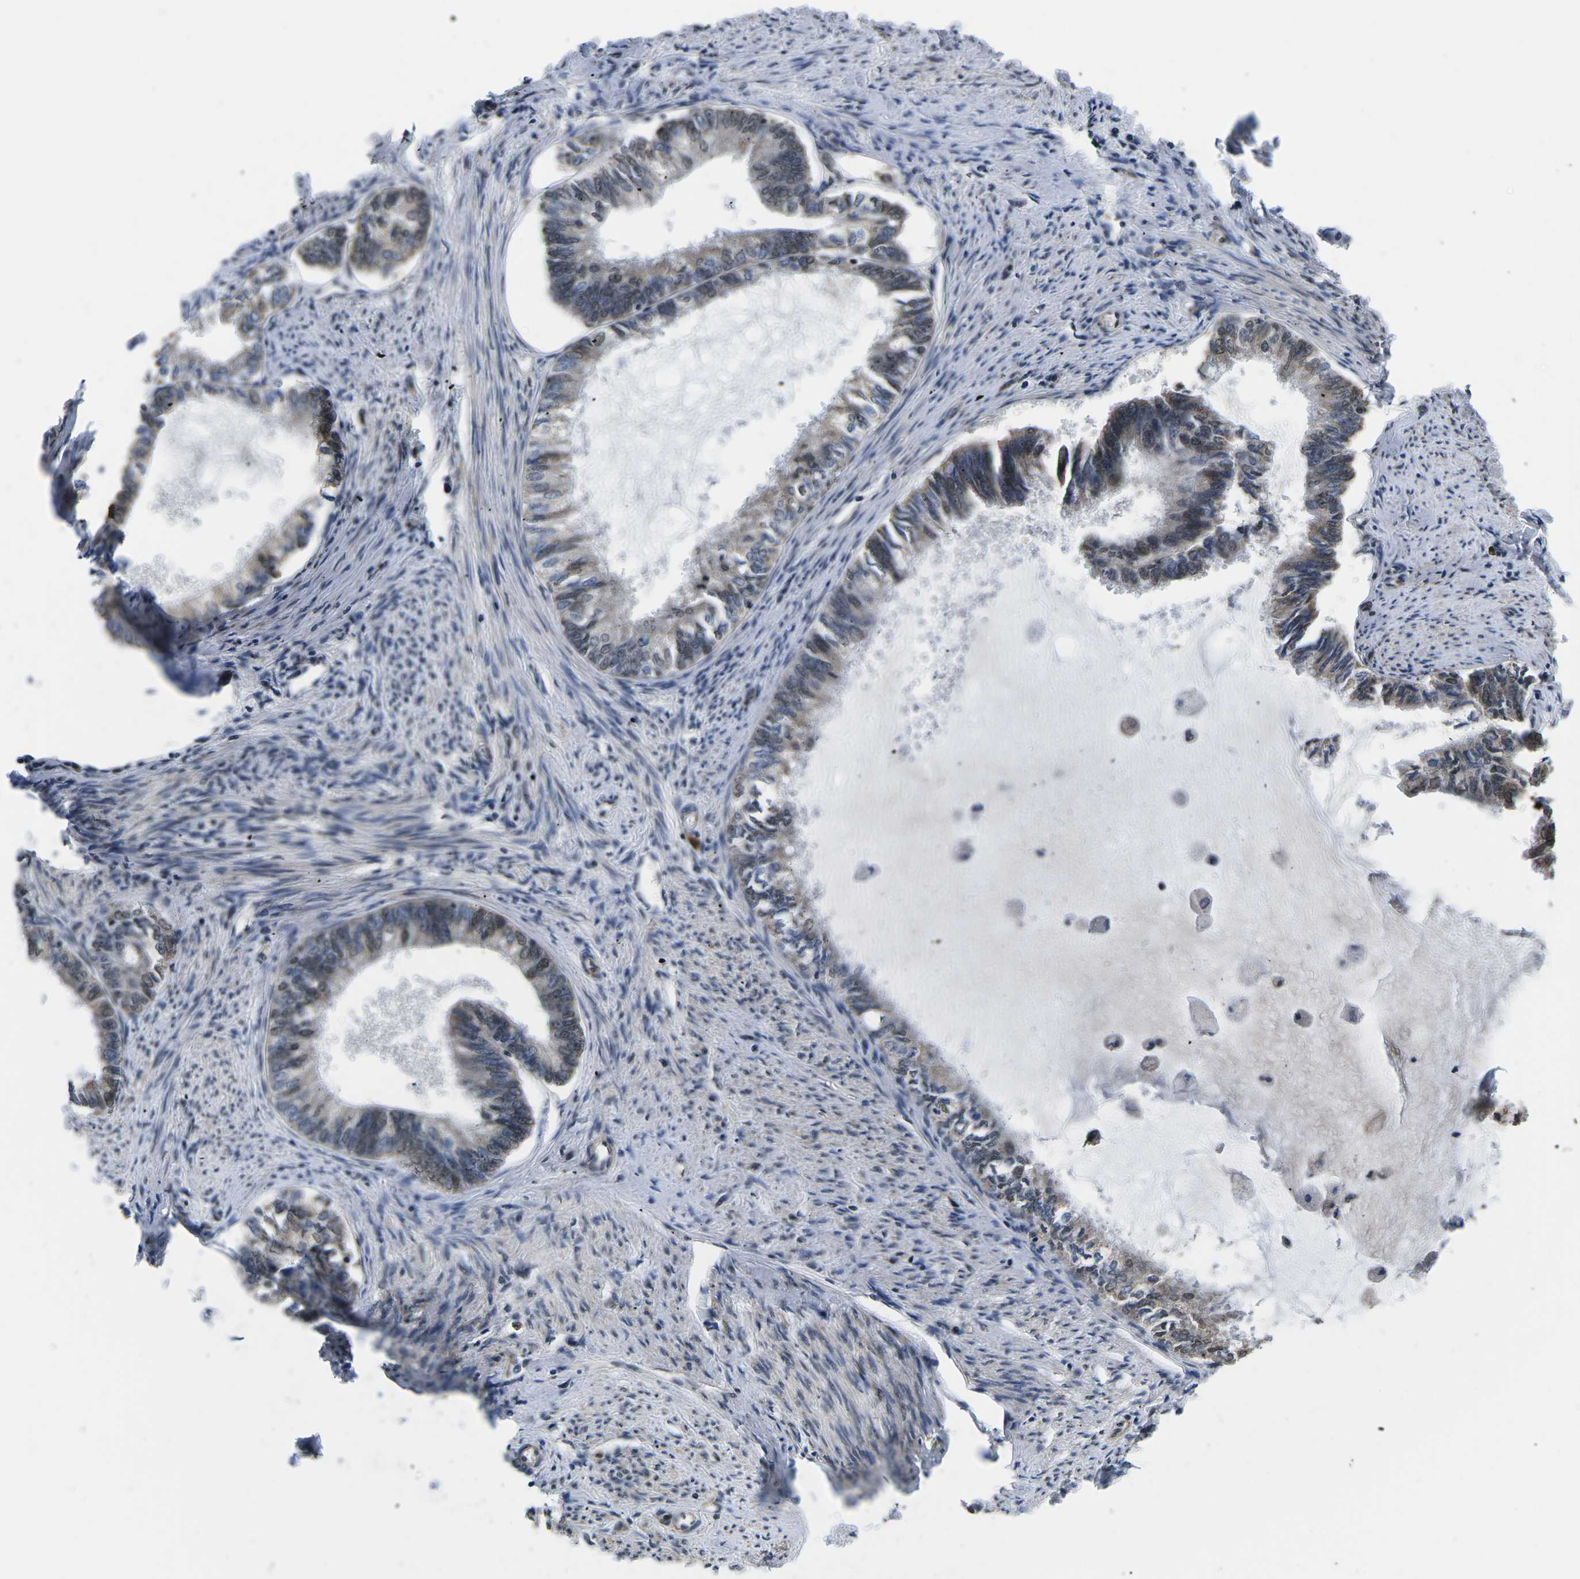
{"staining": {"intensity": "weak", "quantity": "25%-75%", "location": "cytoplasmic/membranous,nuclear"}, "tissue": "endometrial cancer", "cell_type": "Tumor cells", "image_type": "cancer", "snomed": [{"axis": "morphology", "description": "Adenocarcinoma, NOS"}, {"axis": "topography", "description": "Endometrium"}], "caption": "This is an image of immunohistochemistry staining of endometrial adenocarcinoma, which shows weak staining in the cytoplasmic/membranous and nuclear of tumor cells.", "gene": "CCNE1", "patient": {"sex": "female", "age": 86}}